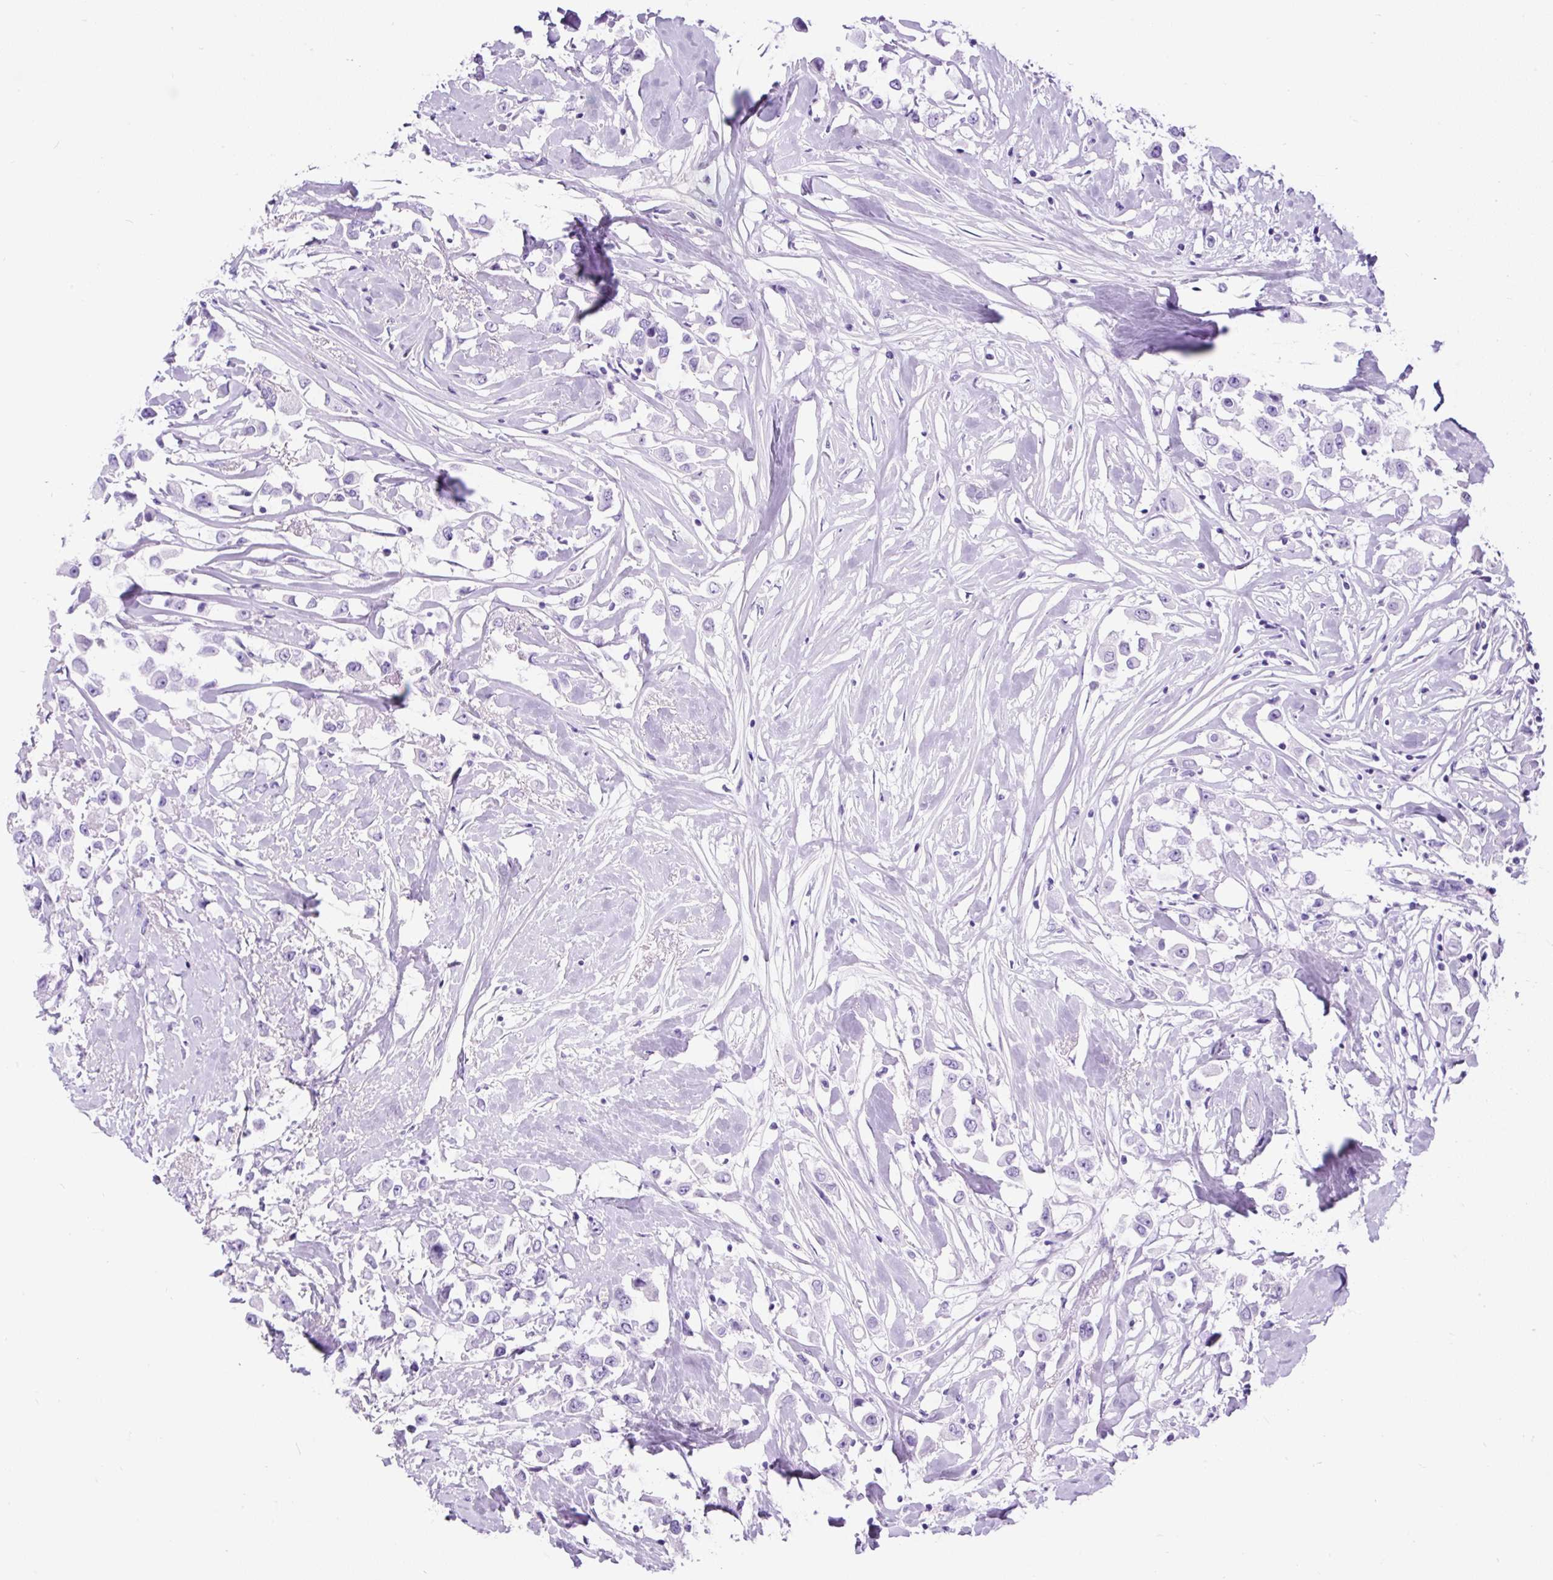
{"staining": {"intensity": "negative", "quantity": "none", "location": "none"}, "tissue": "breast cancer", "cell_type": "Tumor cells", "image_type": "cancer", "snomed": [{"axis": "morphology", "description": "Duct carcinoma"}, {"axis": "topography", "description": "Breast"}], "caption": "An immunohistochemistry (IHC) micrograph of breast infiltrating ductal carcinoma is shown. There is no staining in tumor cells of breast infiltrating ductal carcinoma.", "gene": "CEL", "patient": {"sex": "female", "age": 61}}